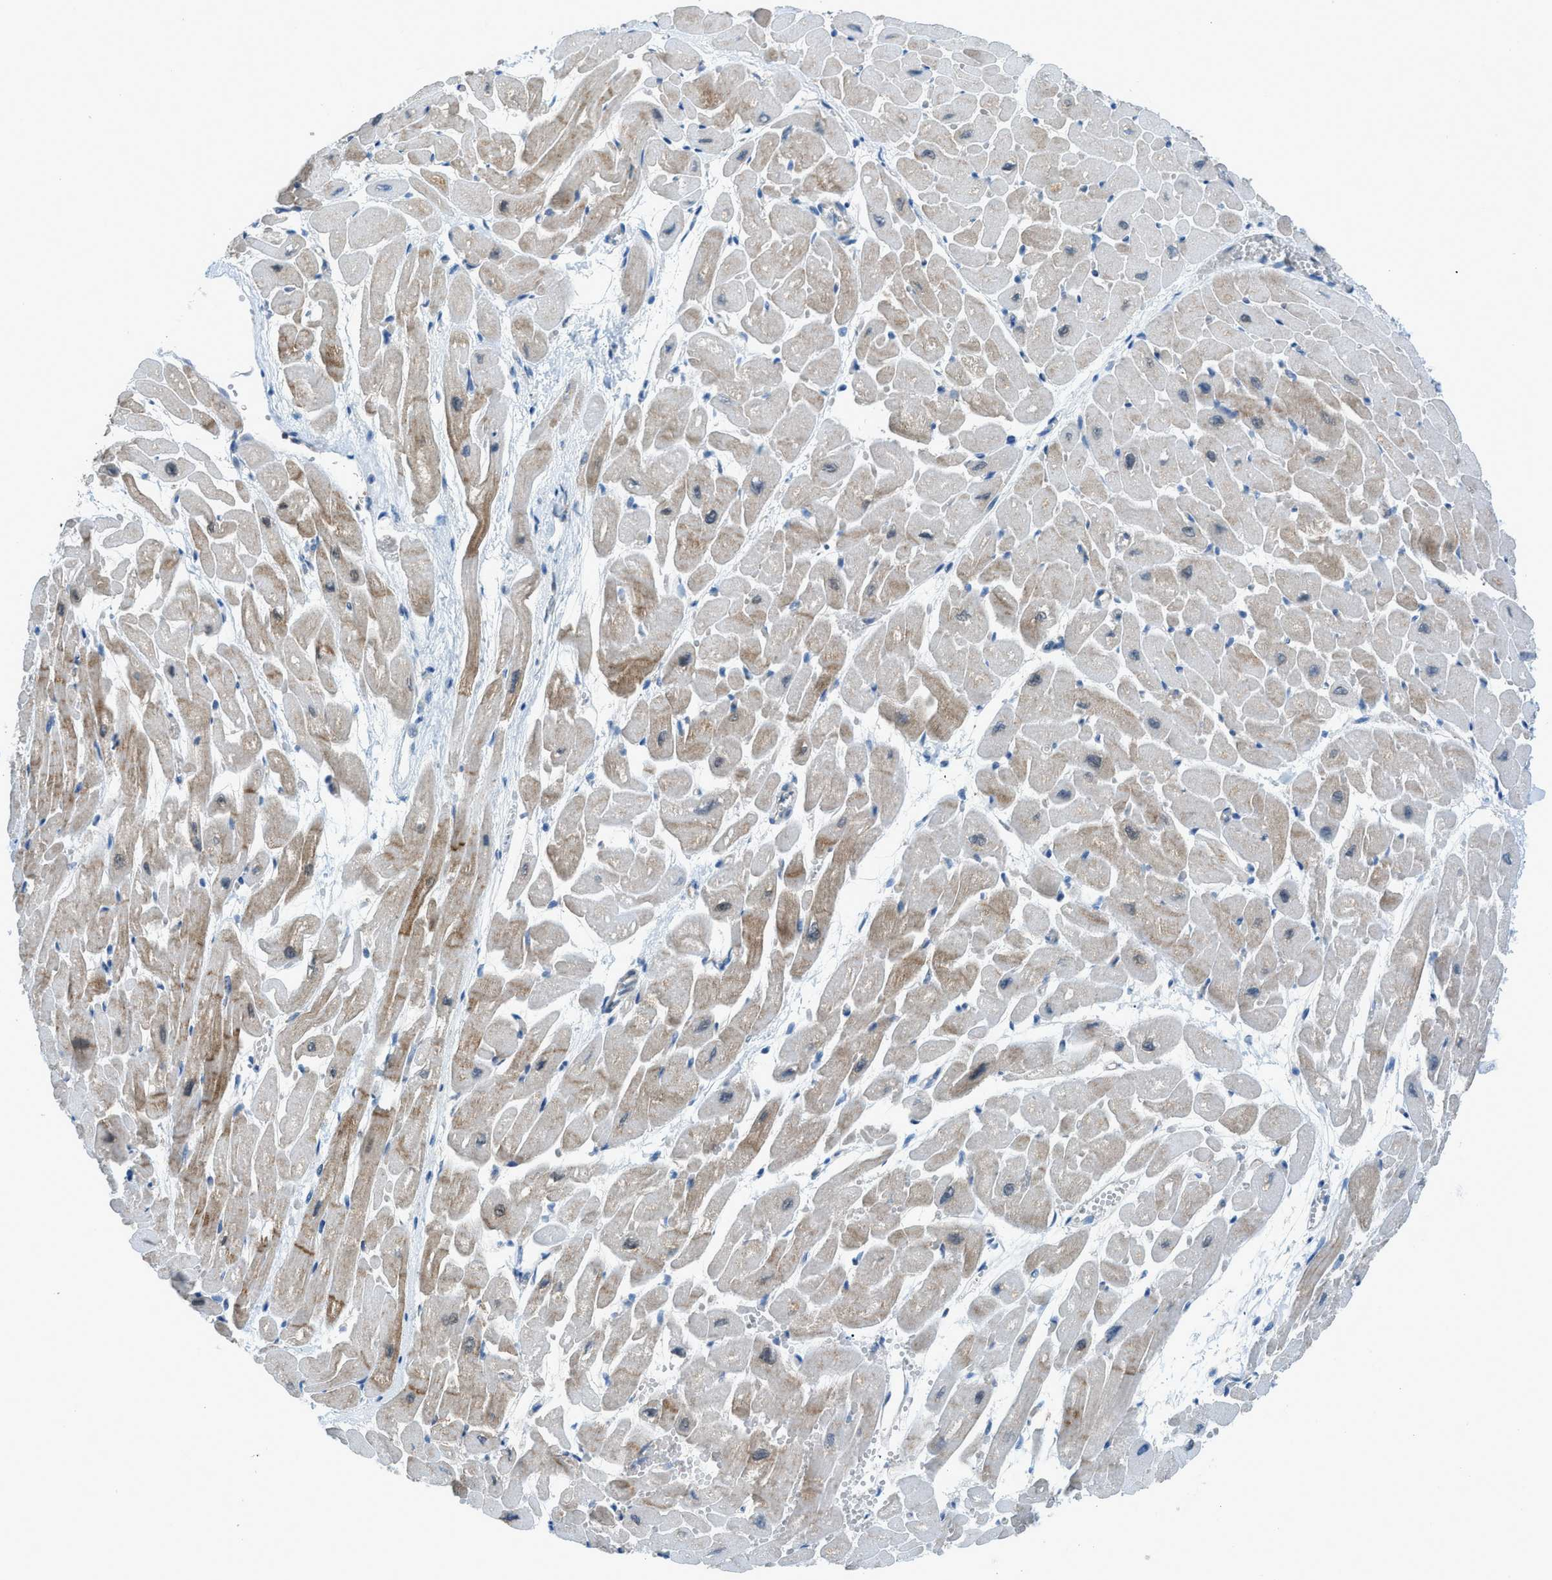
{"staining": {"intensity": "weak", "quantity": "25%-75%", "location": "cytoplasmic/membranous"}, "tissue": "heart muscle", "cell_type": "Cardiomyocytes", "image_type": "normal", "snomed": [{"axis": "morphology", "description": "Normal tissue, NOS"}, {"axis": "topography", "description": "Heart"}], "caption": "IHC photomicrograph of unremarkable heart muscle stained for a protein (brown), which displays low levels of weak cytoplasmic/membranous expression in approximately 25%-75% of cardiomyocytes.", "gene": "PRKN", "patient": {"sex": "male", "age": 45}}